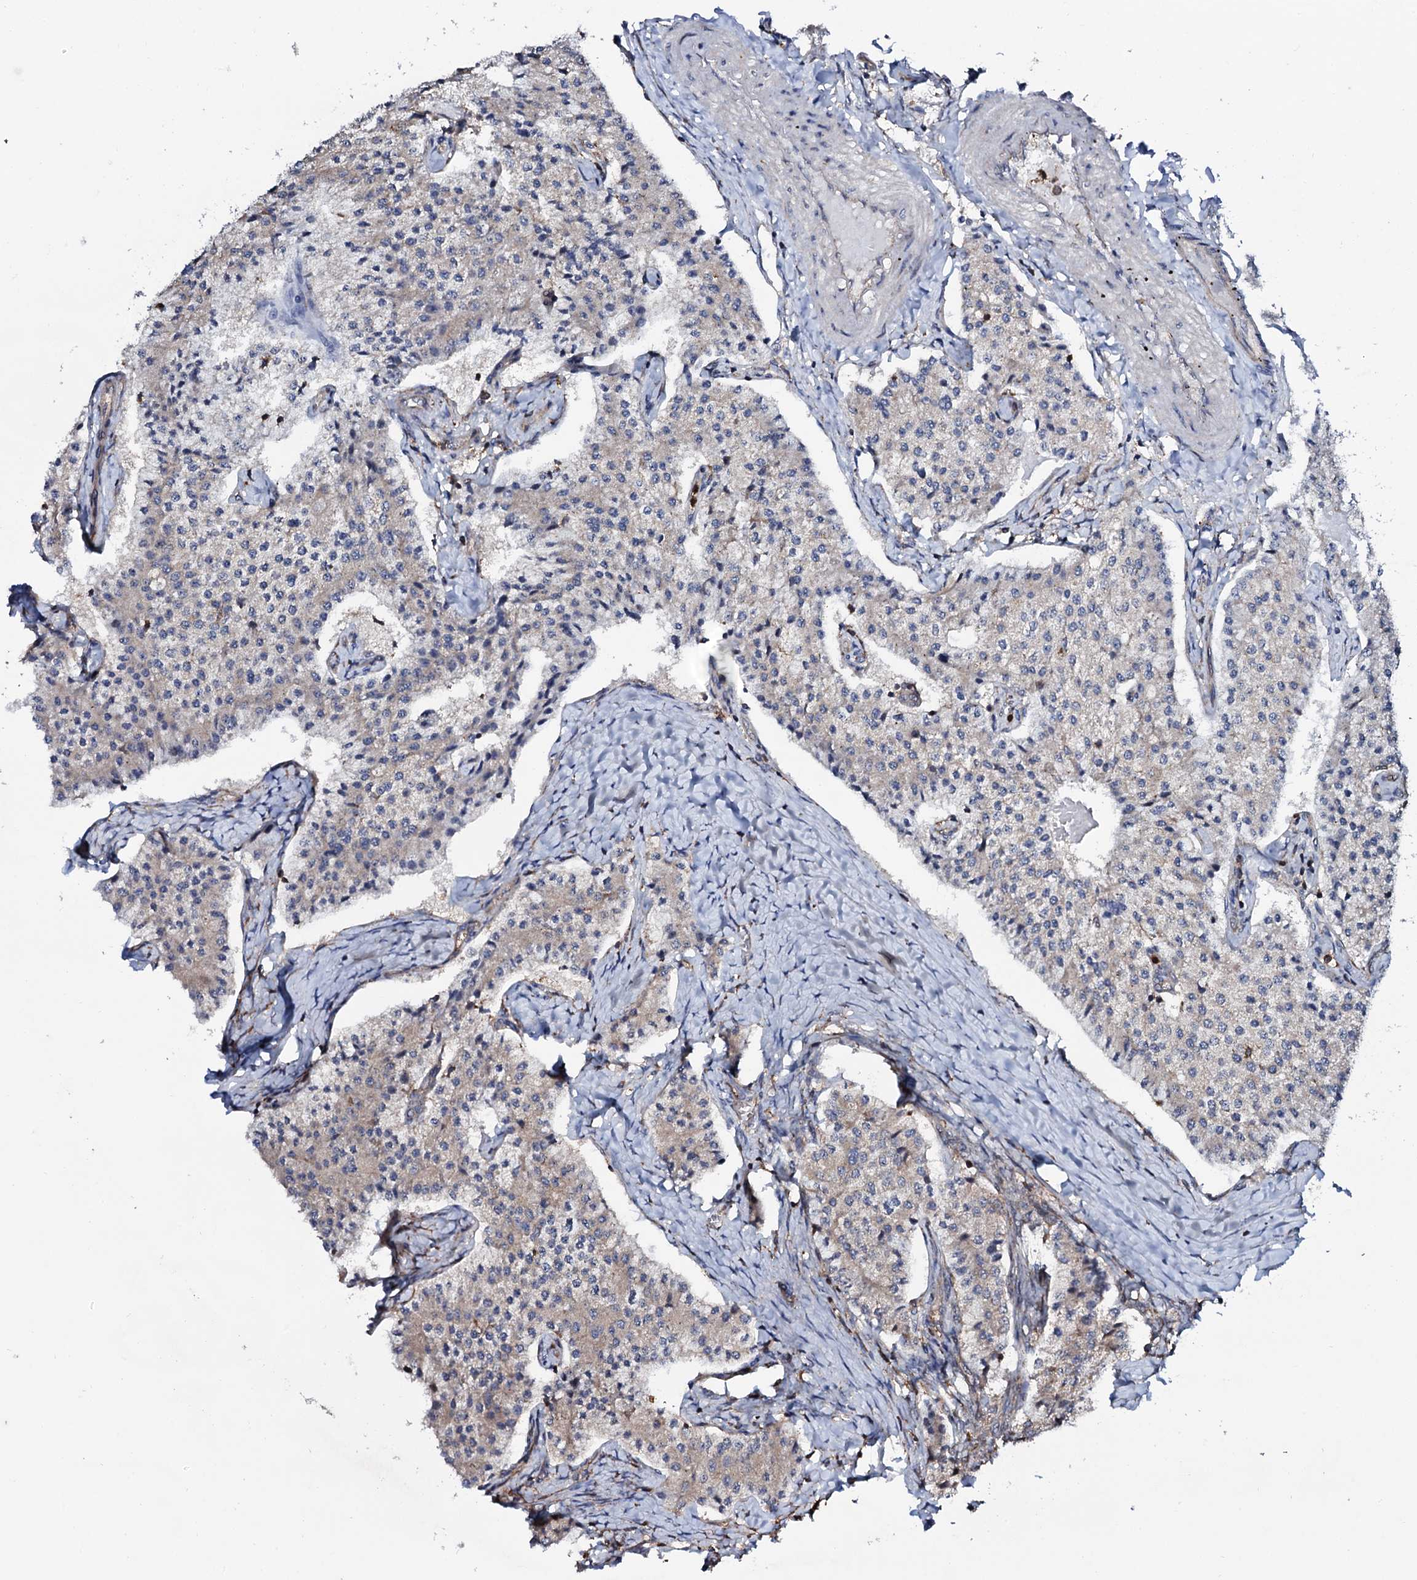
{"staining": {"intensity": "negative", "quantity": "none", "location": "none"}, "tissue": "carcinoid", "cell_type": "Tumor cells", "image_type": "cancer", "snomed": [{"axis": "morphology", "description": "Carcinoid, malignant, NOS"}, {"axis": "topography", "description": "Colon"}], "caption": "Immunohistochemistry of human carcinoid demonstrates no staining in tumor cells. The staining was performed using DAB (3,3'-diaminobenzidine) to visualize the protein expression in brown, while the nuclei were stained in blue with hematoxylin (Magnification: 20x).", "gene": "COG6", "patient": {"sex": "female", "age": 52}}